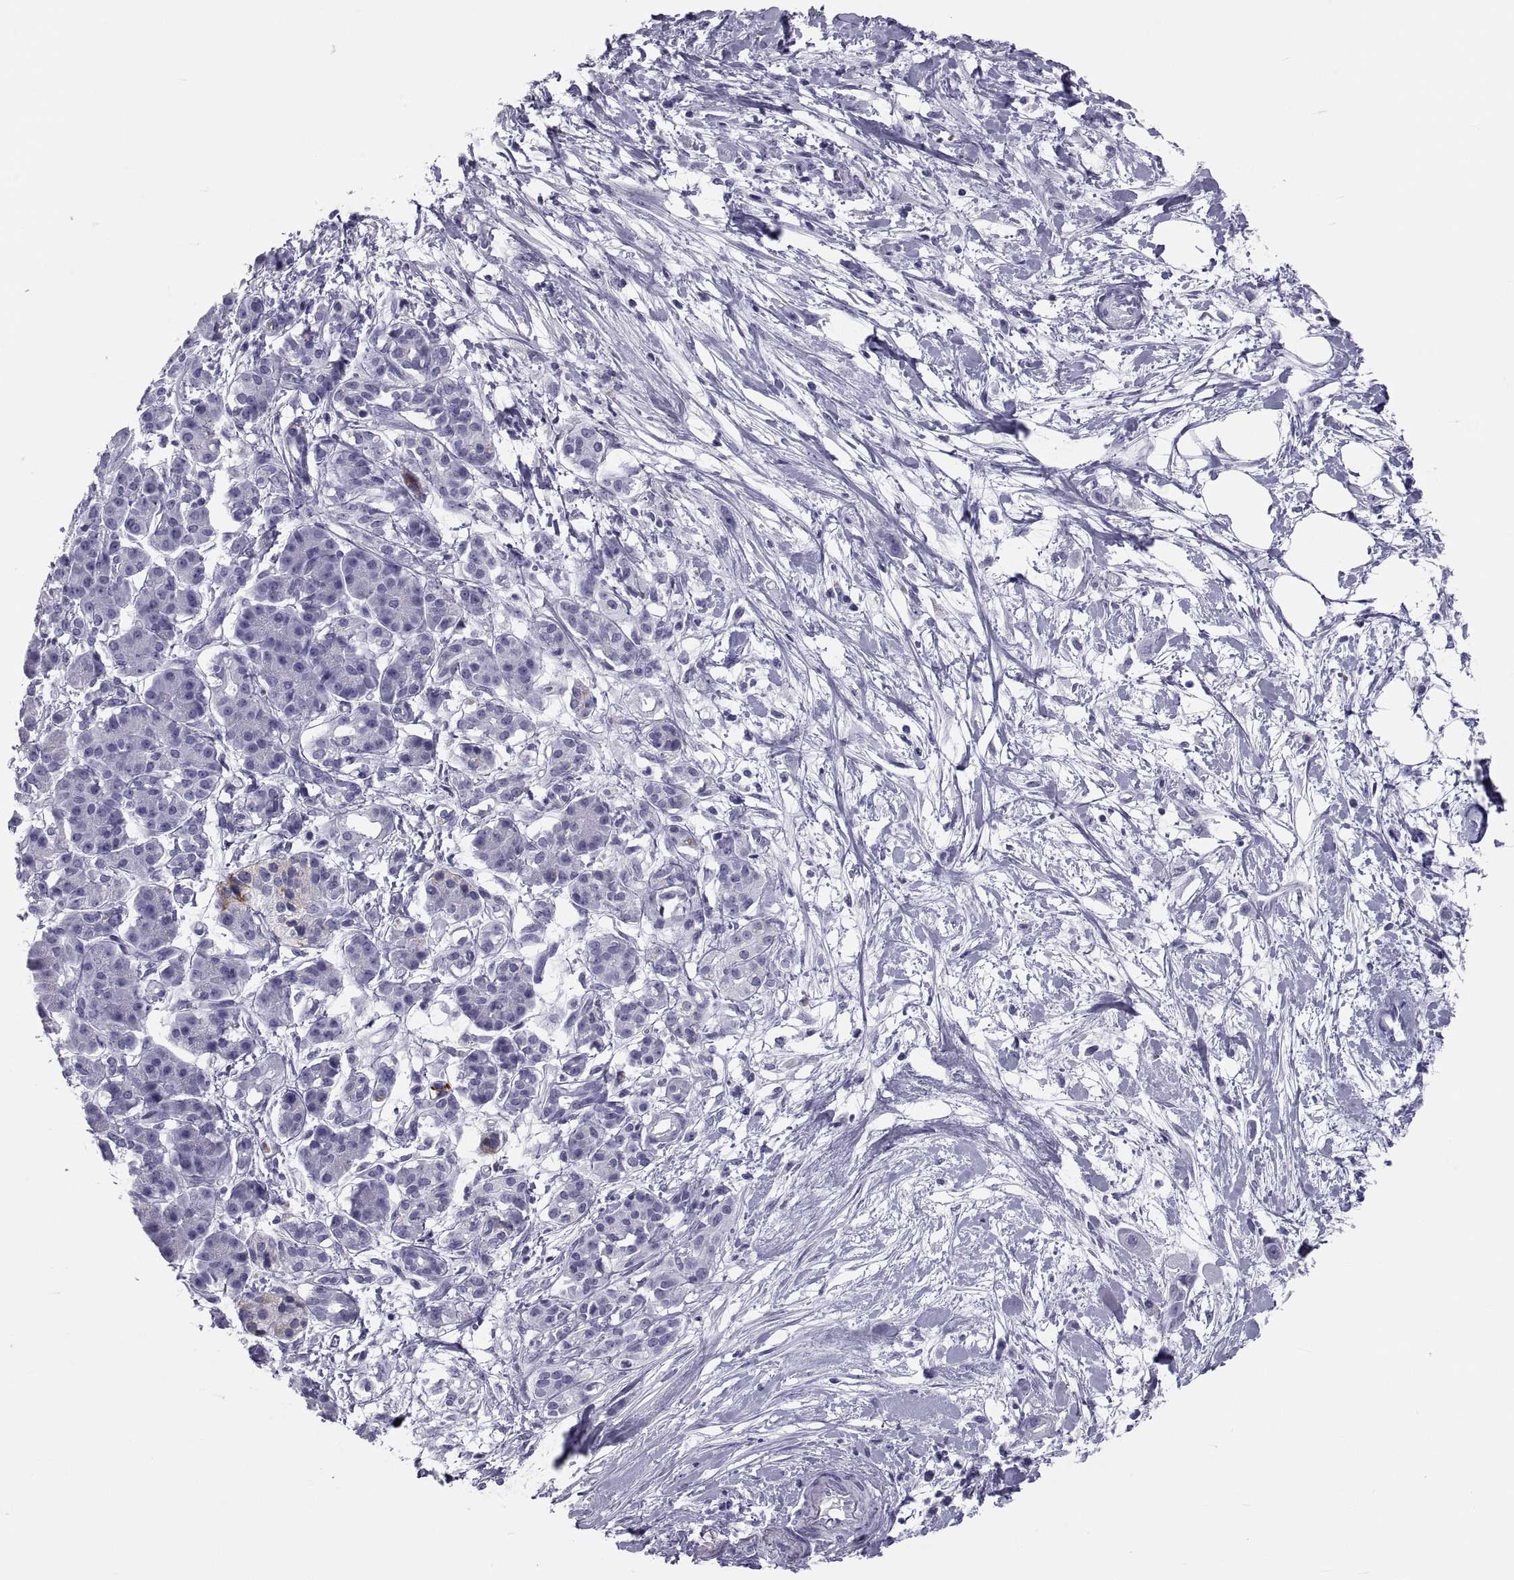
{"staining": {"intensity": "strong", "quantity": "<25%", "location": "cytoplasmic/membranous"}, "tissue": "pancreatic cancer", "cell_type": "Tumor cells", "image_type": "cancer", "snomed": [{"axis": "morphology", "description": "Normal tissue, NOS"}, {"axis": "morphology", "description": "Adenocarcinoma, NOS"}, {"axis": "topography", "description": "Lymph node"}, {"axis": "topography", "description": "Pancreas"}], "caption": "A high-resolution histopathology image shows immunohistochemistry staining of pancreatic cancer (adenocarcinoma), which displays strong cytoplasmic/membranous positivity in about <25% of tumor cells. The protein of interest is shown in brown color, while the nuclei are stained blue.", "gene": "DEFB129", "patient": {"sex": "female", "age": 58}}